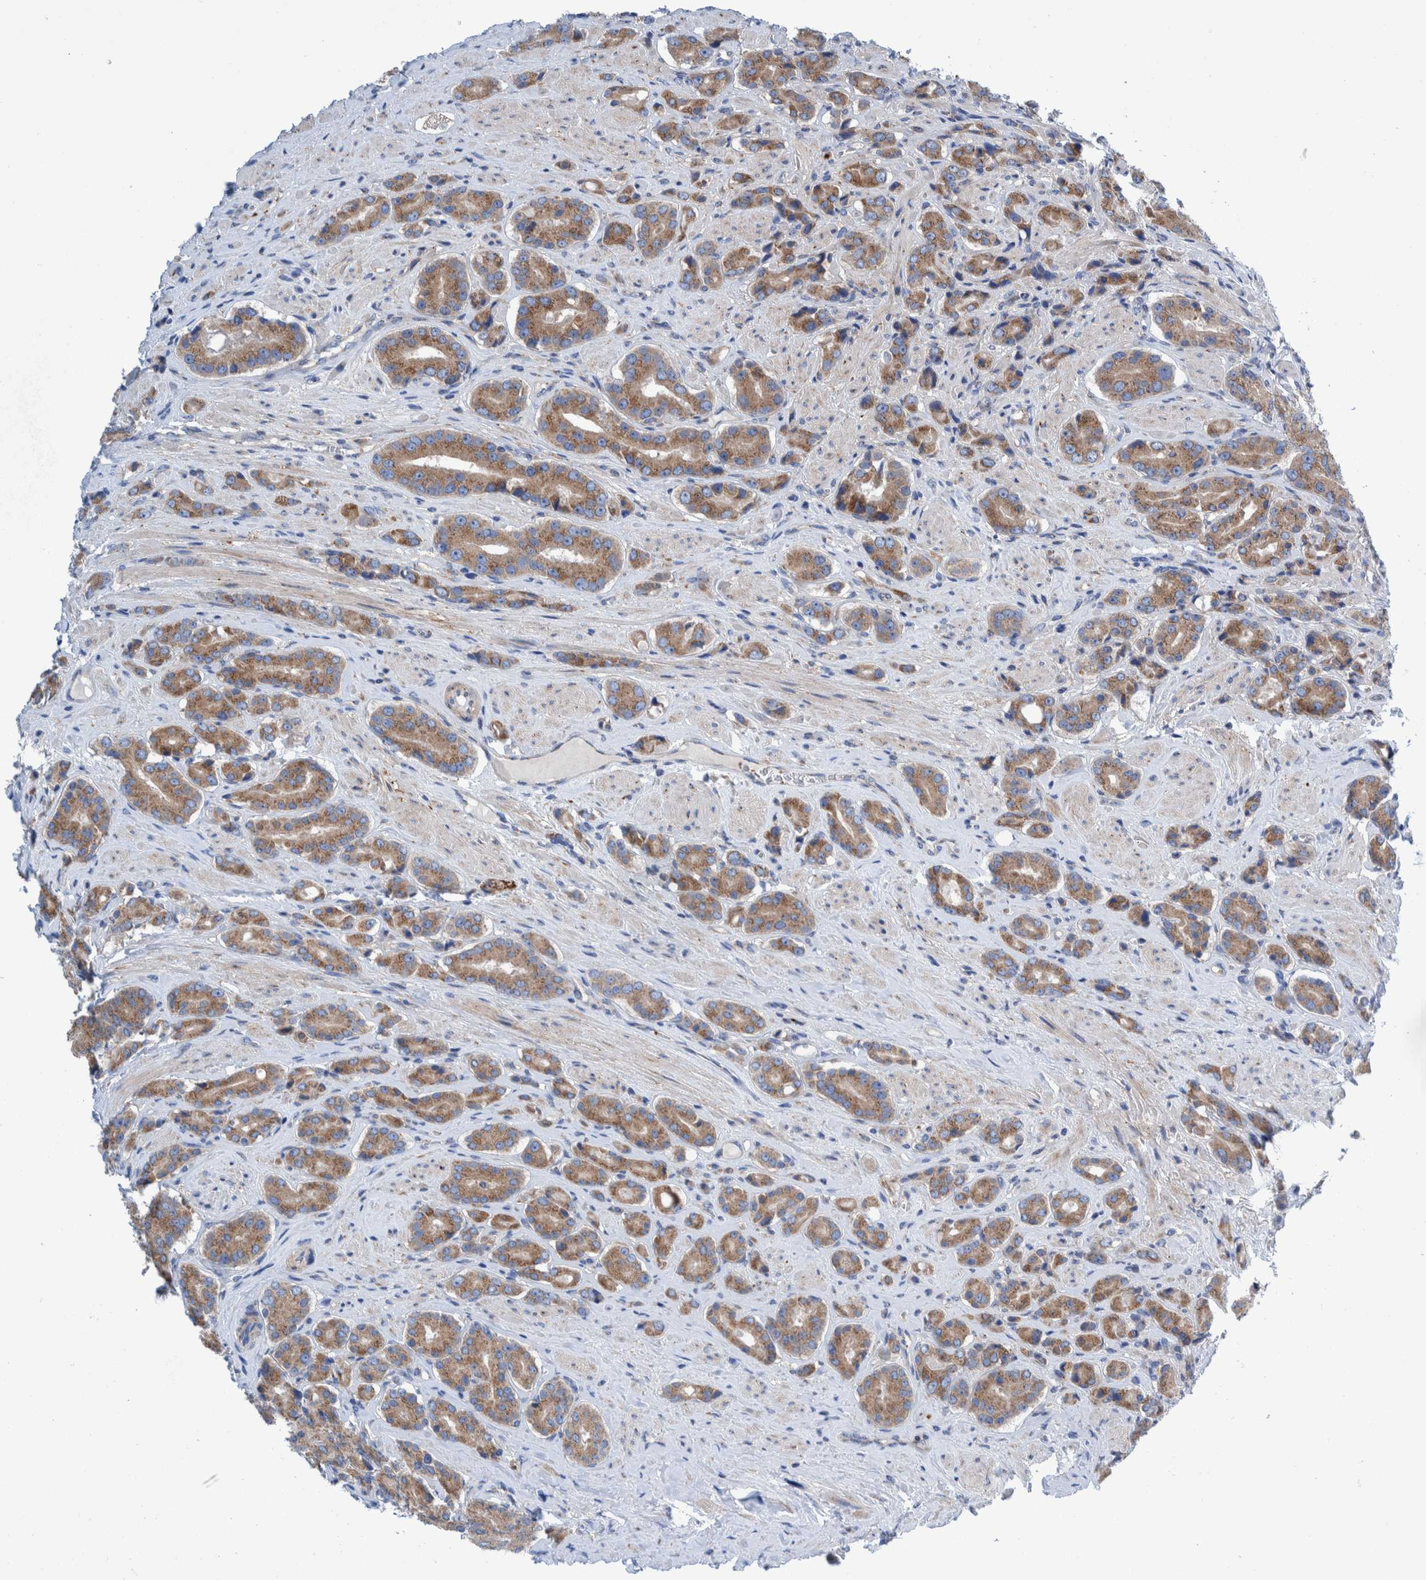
{"staining": {"intensity": "moderate", "quantity": ">75%", "location": "cytoplasmic/membranous"}, "tissue": "prostate cancer", "cell_type": "Tumor cells", "image_type": "cancer", "snomed": [{"axis": "morphology", "description": "Adenocarcinoma, High grade"}, {"axis": "topography", "description": "Prostate"}], "caption": "High-grade adenocarcinoma (prostate) stained for a protein shows moderate cytoplasmic/membranous positivity in tumor cells. The staining was performed using DAB, with brown indicating positive protein expression. Nuclei are stained blue with hematoxylin.", "gene": "TRIM58", "patient": {"sex": "male", "age": 71}}